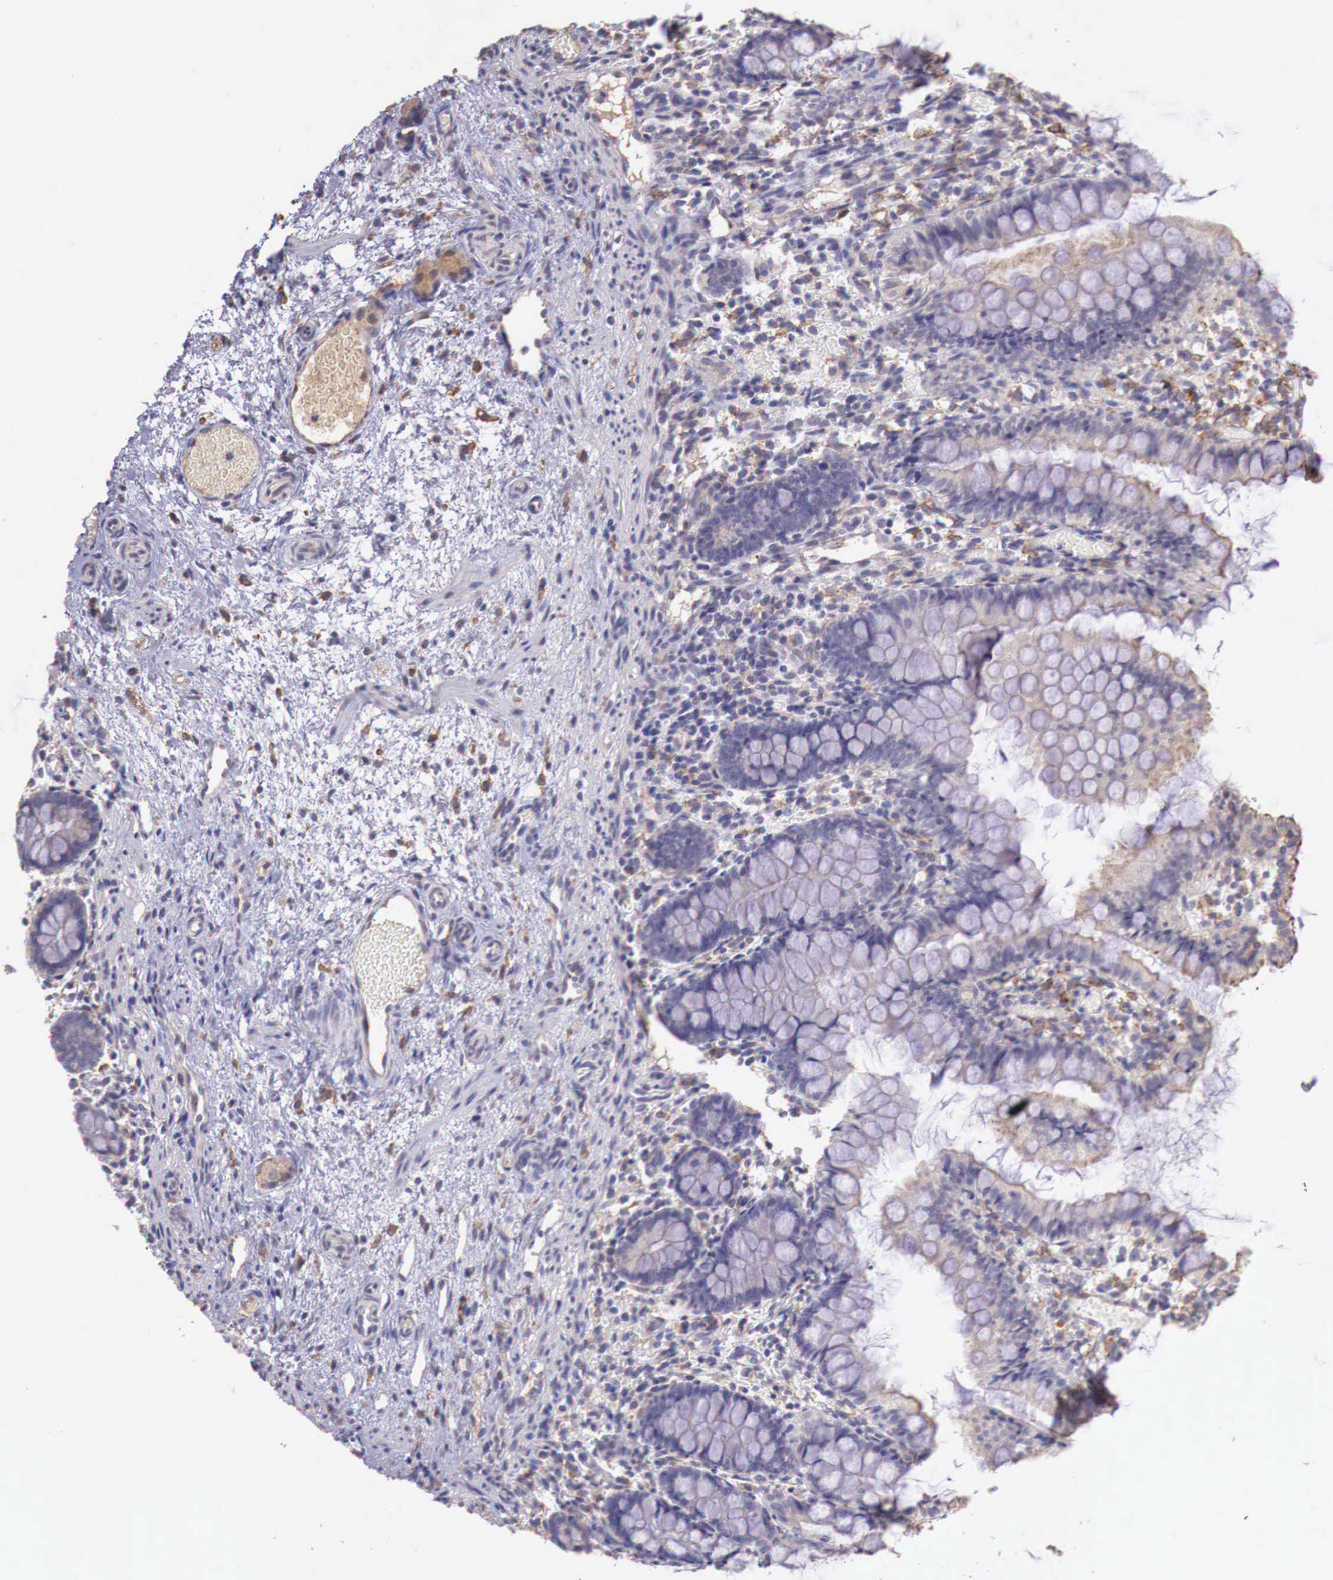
{"staining": {"intensity": "weak", "quantity": "<25%", "location": "cytoplasmic/membranous"}, "tissue": "small intestine", "cell_type": "Glandular cells", "image_type": "normal", "snomed": [{"axis": "morphology", "description": "Normal tissue, NOS"}, {"axis": "topography", "description": "Small intestine"}], "caption": "High power microscopy histopathology image of an immunohistochemistry micrograph of normal small intestine, revealing no significant positivity in glandular cells.", "gene": "CHRDL1", "patient": {"sex": "male", "age": 1}}